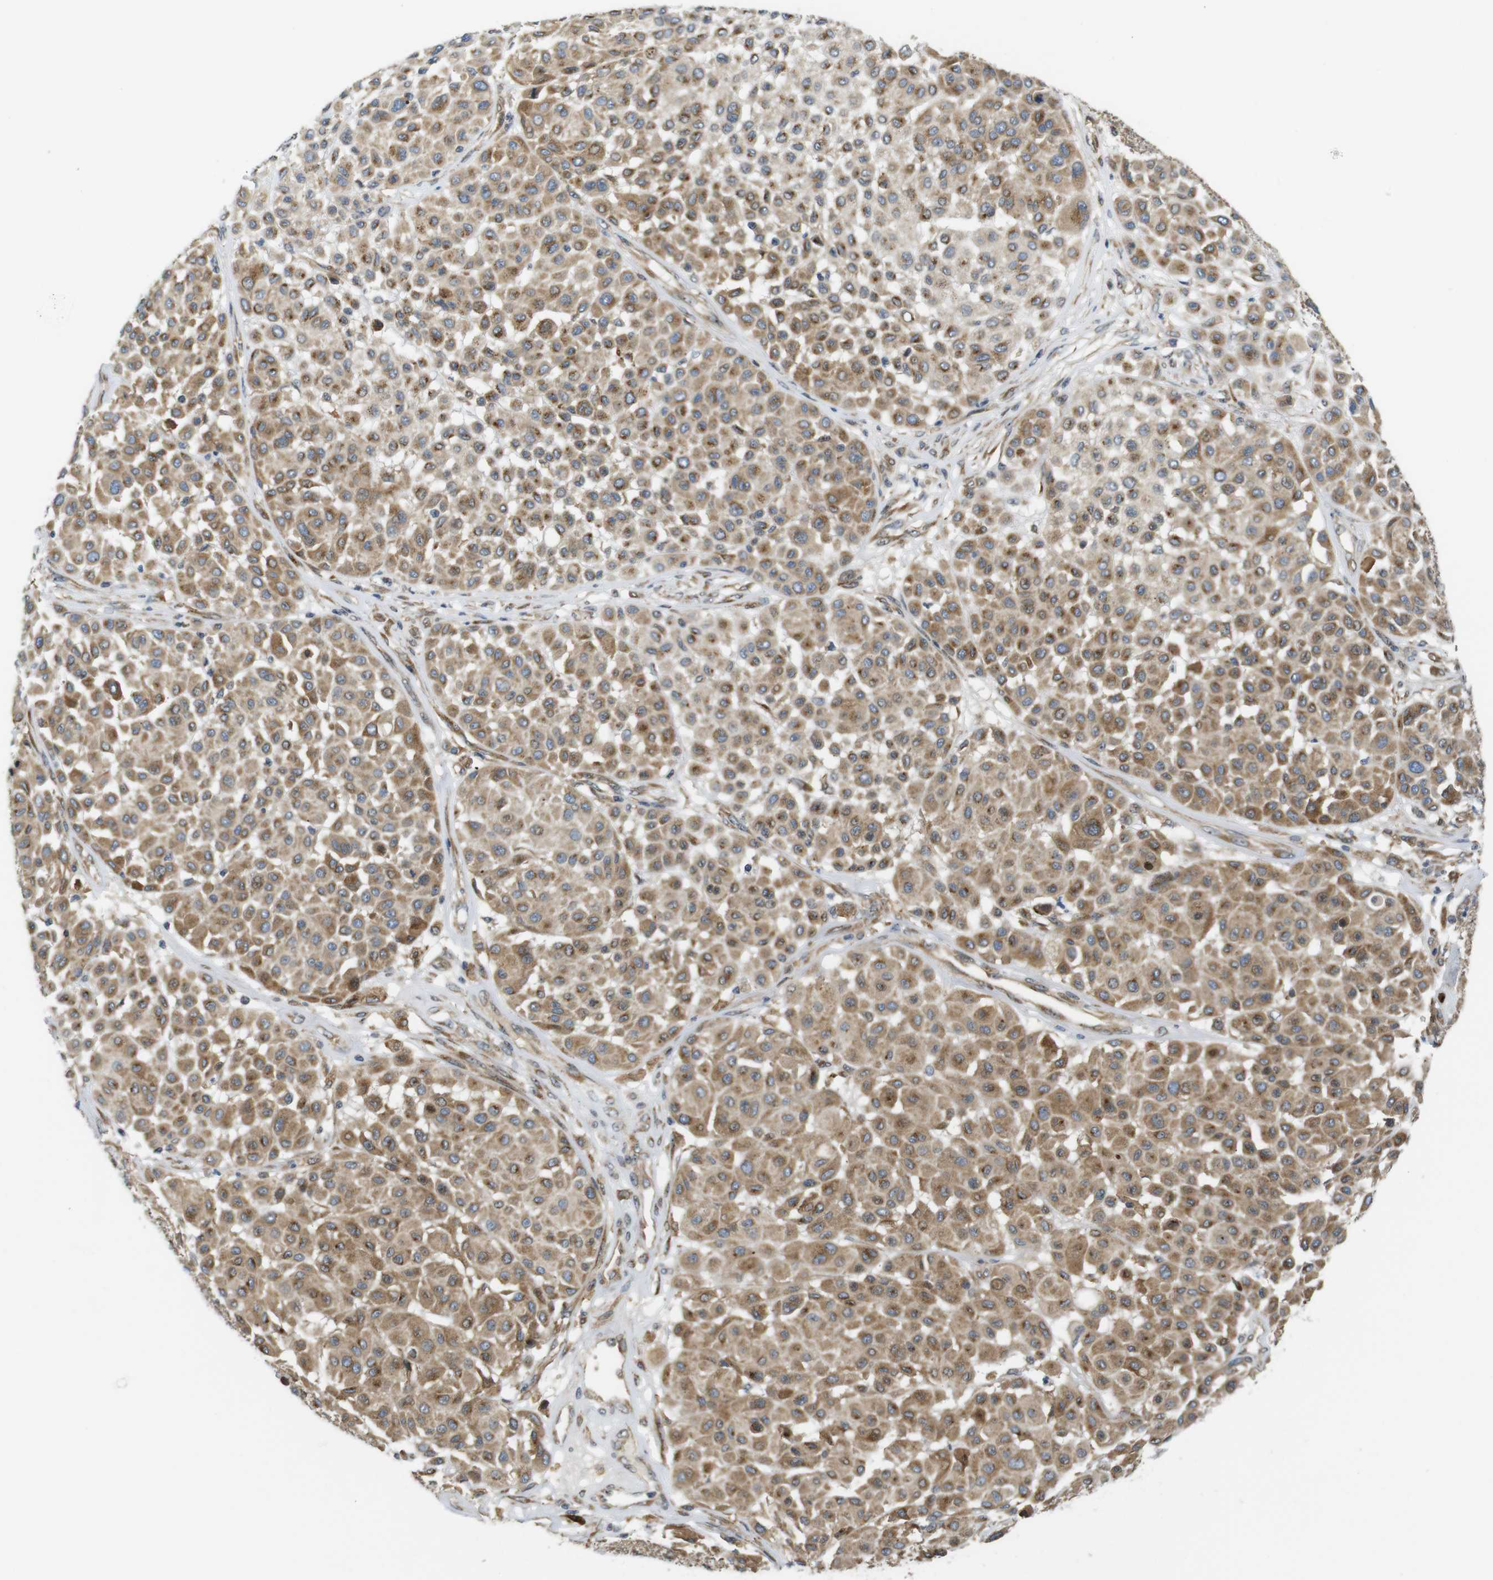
{"staining": {"intensity": "moderate", "quantity": ">75%", "location": "cytoplasmic/membranous"}, "tissue": "melanoma", "cell_type": "Tumor cells", "image_type": "cancer", "snomed": [{"axis": "morphology", "description": "Malignant melanoma, Metastatic site"}, {"axis": "topography", "description": "Soft tissue"}], "caption": "DAB (3,3'-diaminobenzidine) immunohistochemical staining of human melanoma demonstrates moderate cytoplasmic/membranous protein staining in about >75% of tumor cells.", "gene": "TMEM143", "patient": {"sex": "male", "age": 41}}